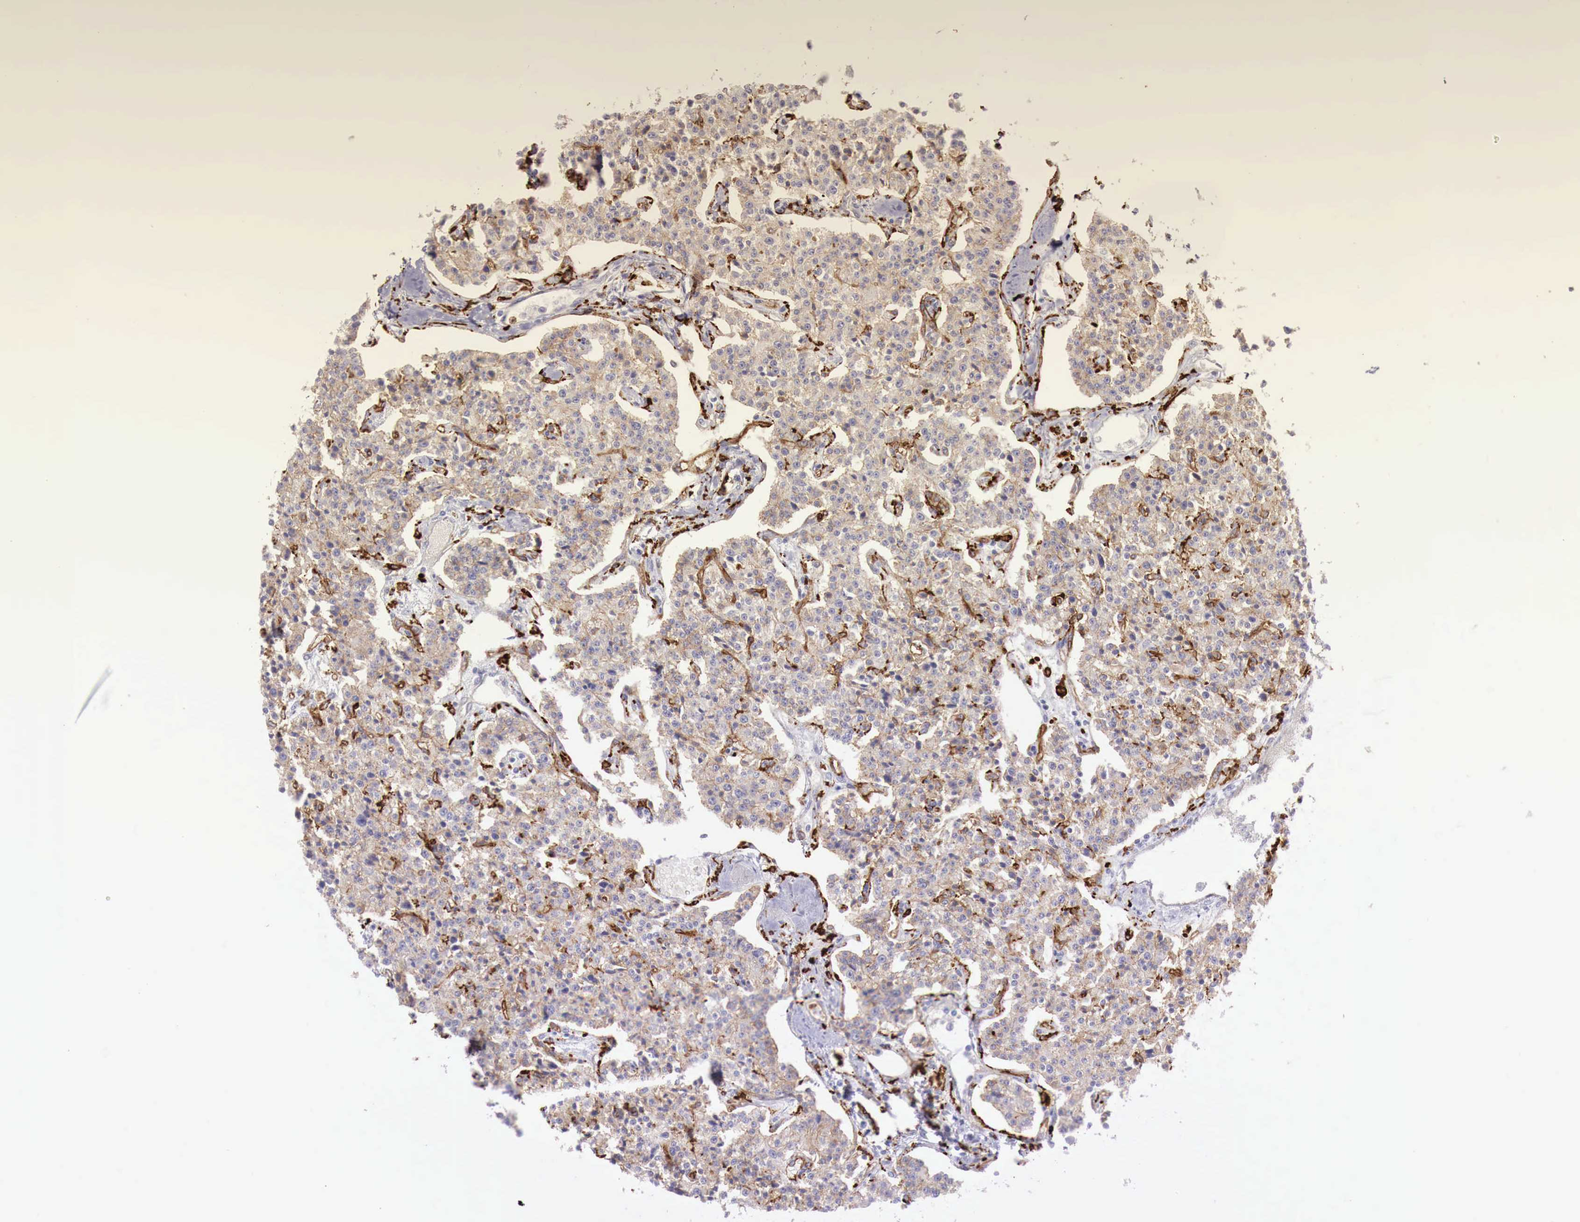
{"staining": {"intensity": "weak", "quantity": "25%-75%", "location": "cytoplasmic/membranous"}, "tissue": "carcinoid", "cell_type": "Tumor cells", "image_type": "cancer", "snomed": [{"axis": "morphology", "description": "Carcinoid, malignant, NOS"}, {"axis": "topography", "description": "Stomach"}], "caption": "Protein staining shows weak cytoplasmic/membranous staining in approximately 25%-75% of tumor cells in carcinoid (malignant).", "gene": "MSR1", "patient": {"sex": "female", "age": 76}}